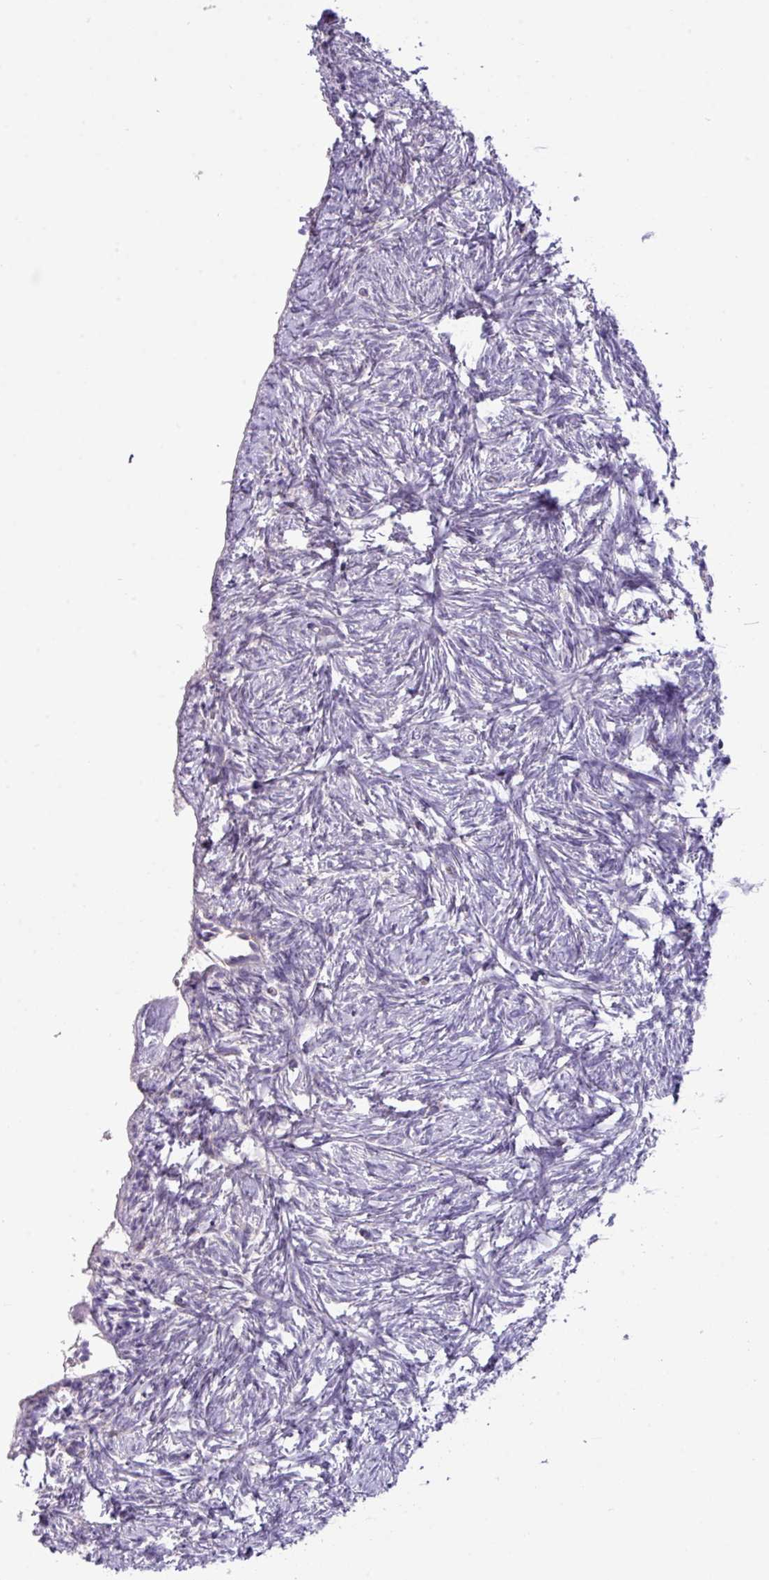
{"staining": {"intensity": "negative", "quantity": "none", "location": "none"}, "tissue": "ovary", "cell_type": "Follicle cells", "image_type": "normal", "snomed": [{"axis": "morphology", "description": "Normal tissue, NOS"}, {"axis": "topography", "description": "Ovary"}], "caption": "High power microscopy micrograph of an immunohistochemistry (IHC) micrograph of normal ovary, revealing no significant expression in follicle cells. (Stains: DAB (3,3'-diaminobenzidine) immunohistochemistry with hematoxylin counter stain, Microscopy: brightfield microscopy at high magnification).", "gene": "ZNF394", "patient": {"sex": "female", "age": 51}}